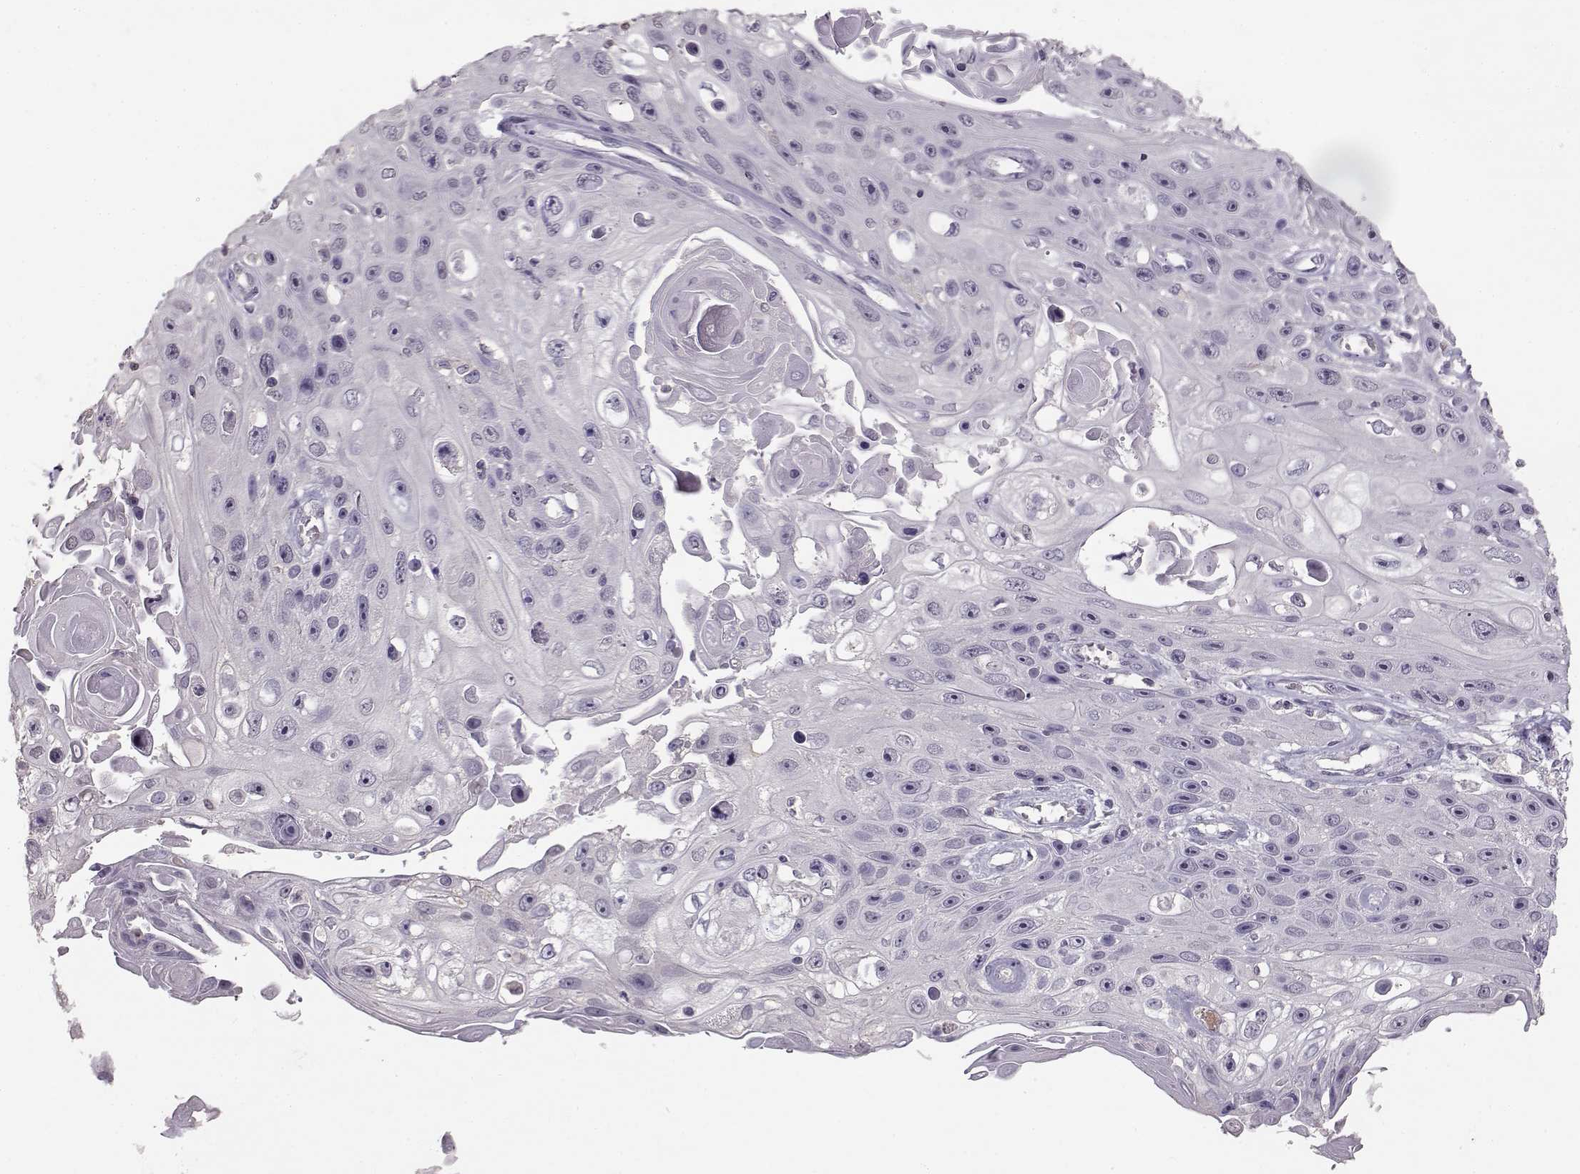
{"staining": {"intensity": "negative", "quantity": "none", "location": "none"}, "tissue": "skin cancer", "cell_type": "Tumor cells", "image_type": "cancer", "snomed": [{"axis": "morphology", "description": "Squamous cell carcinoma, NOS"}, {"axis": "topography", "description": "Skin"}], "caption": "Skin cancer was stained to show a protein in brown. There is no significant positivity in tumor cells.", "gene": "UROC1", "patient": {"sex": "male", "age": 82}}